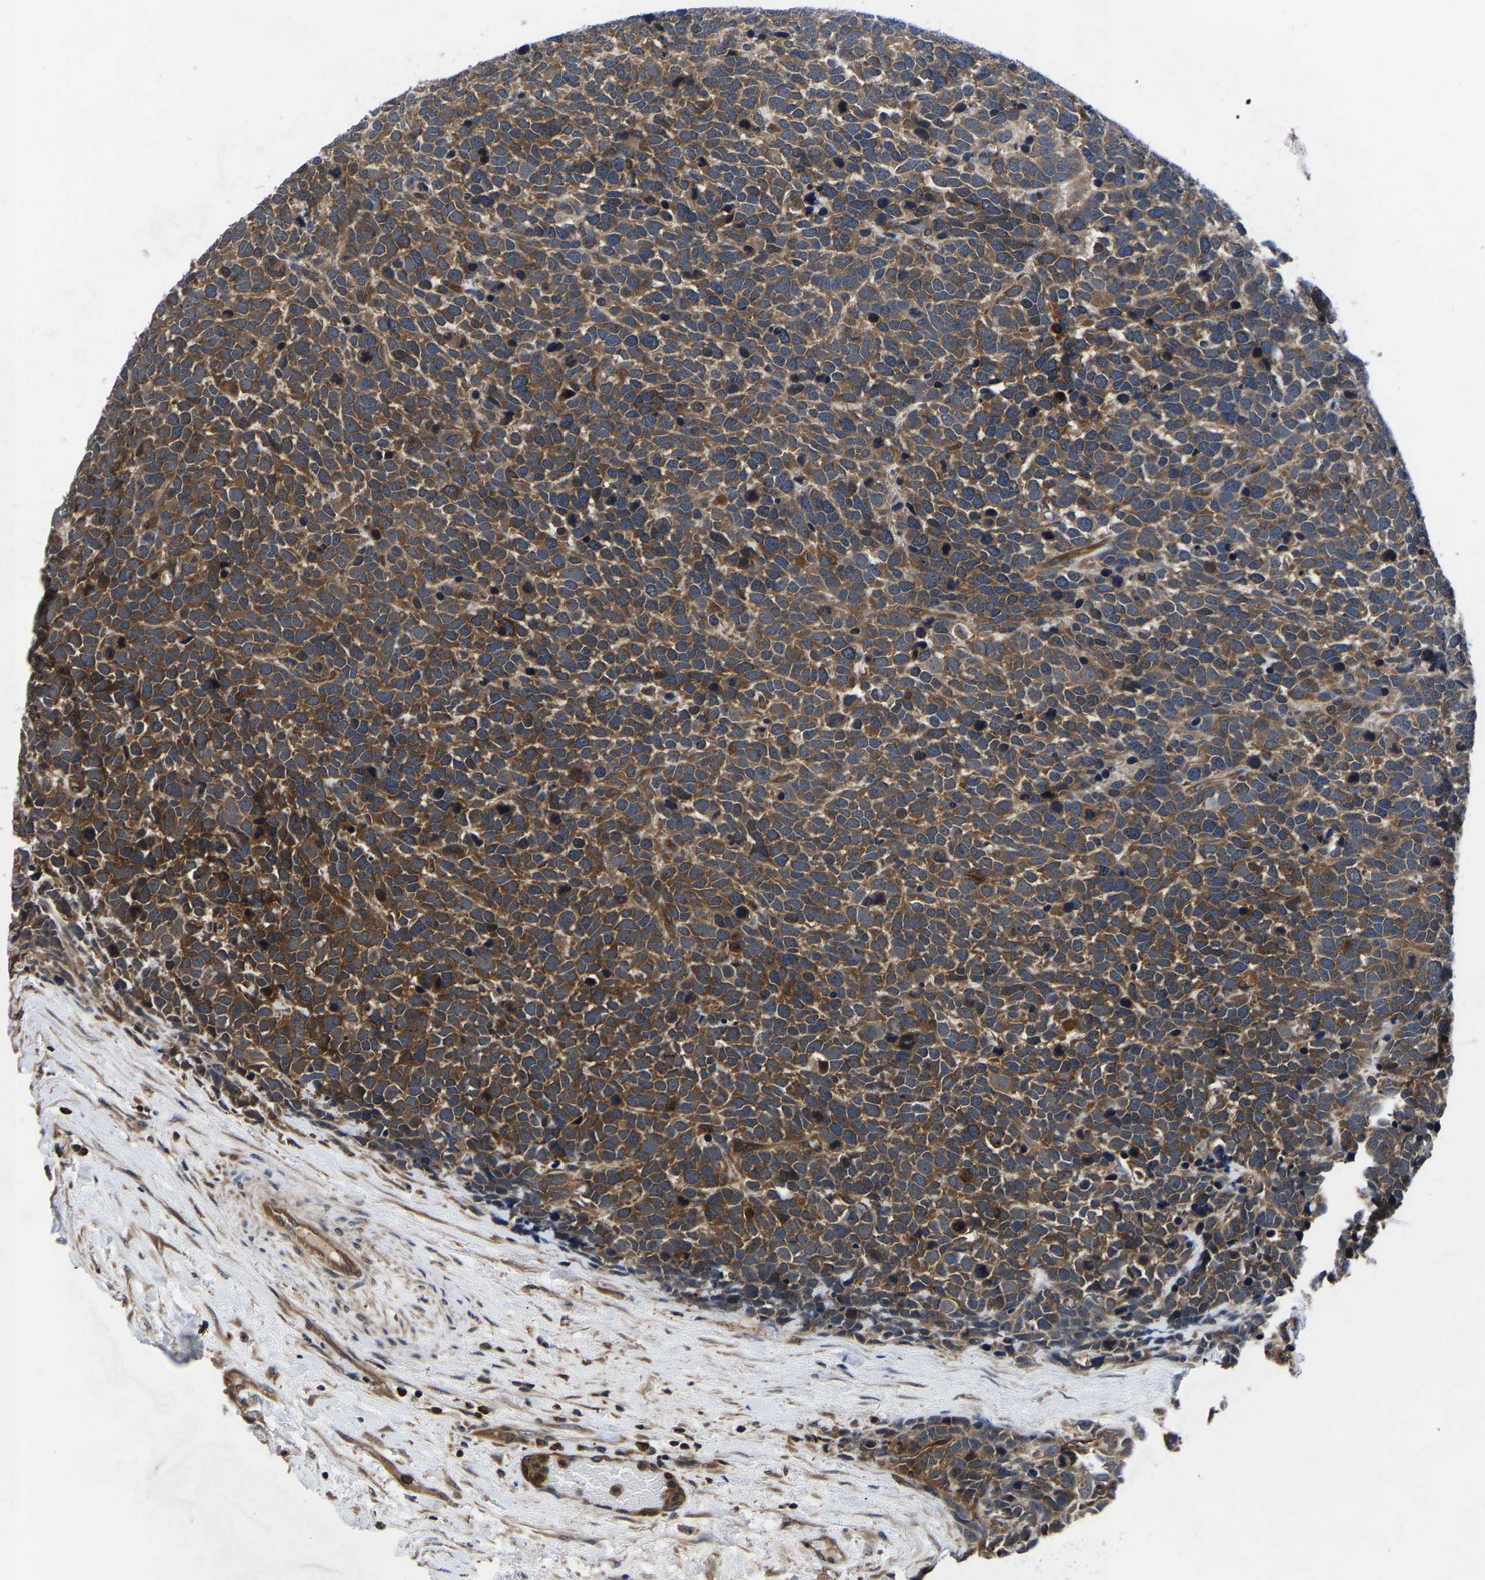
{"staining": {"intensity": "moderate", "quantity": ">75%", "location": "cytoplasmic/membranous"}, "tissue": "urothelial cancer", "cell_type": "Tumor cells", "image_type": "cancer", "snomed": [{"axis": "morphology", "description": "Urothelial carcinoma, High grade"}, {"axis": "topography", "description": "Urinary bladder"}], "caption": "Immunohistochemistry image of neoplastic tissue: urothelial carcinoma (high-grade) stained using immunohistochemistry (IHC) reveals medium levels of moderate protein expression localized specifically in the cytoplasmic/membranous of tumor cells, appearing as a cytoplasmic/membranous brown color.", "gene": "FGD5", "patient": {"sex": "female", "age": 82}}